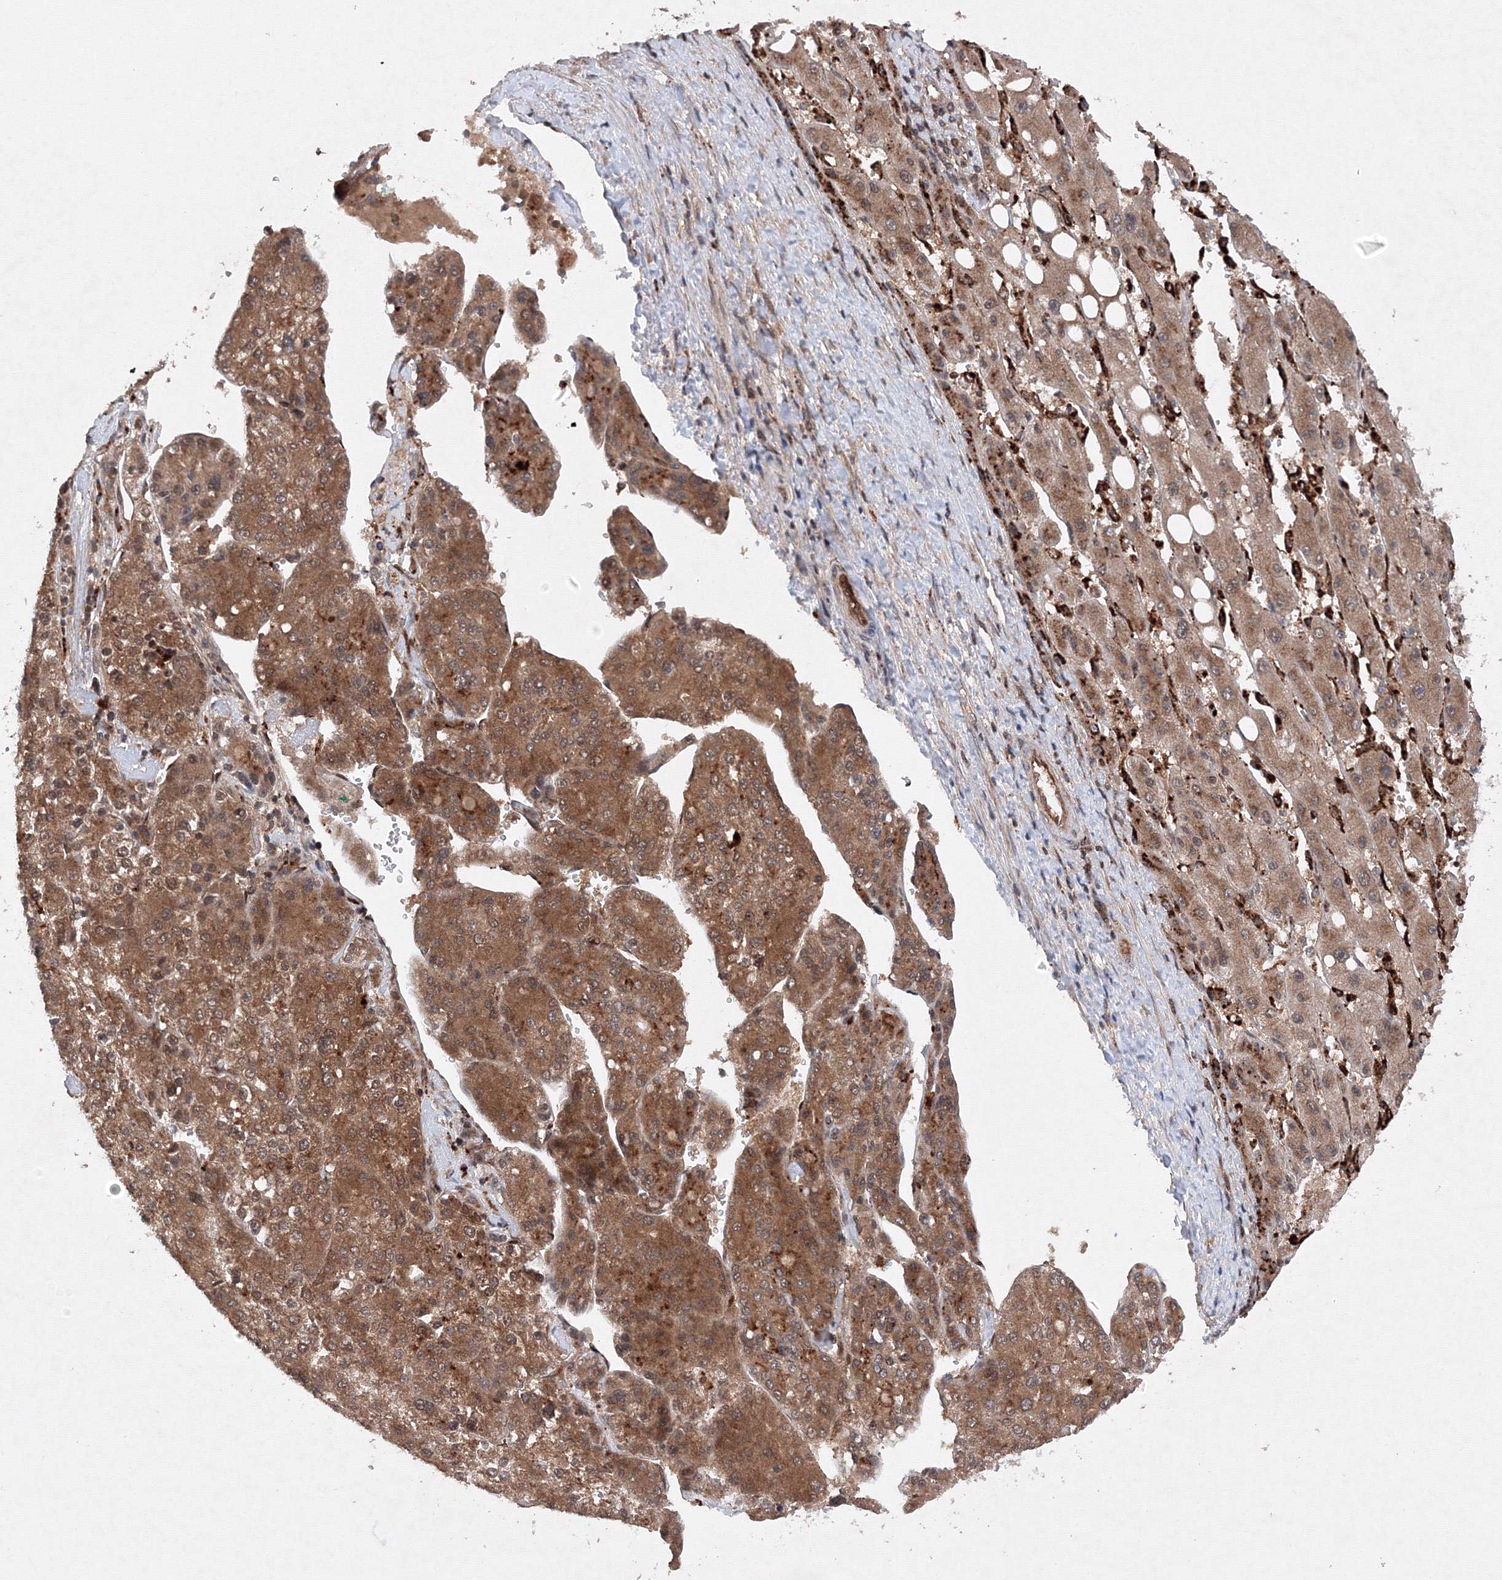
{"staining": {"intensity": "moderate", "quantity": ">75%", "location": "cytoplasmic/membranous"}, "tissue": "liver cancer", "cell_type": "Tumor cells", "image_type": "cancer", "snomed": [{"axis": "morphology", "description": "Carcinoma, Hepatocellular, NOS"}, {"axis": "topography", "description": "Liver"}], "caption": "Immunohistochemistry of human liver cancer displays medium levels of moderate cytoplasmic/membranous expression in about >75% of tumor cells.", "gene": "DCTD", "patient": {"sex": "female", "age": 73}}